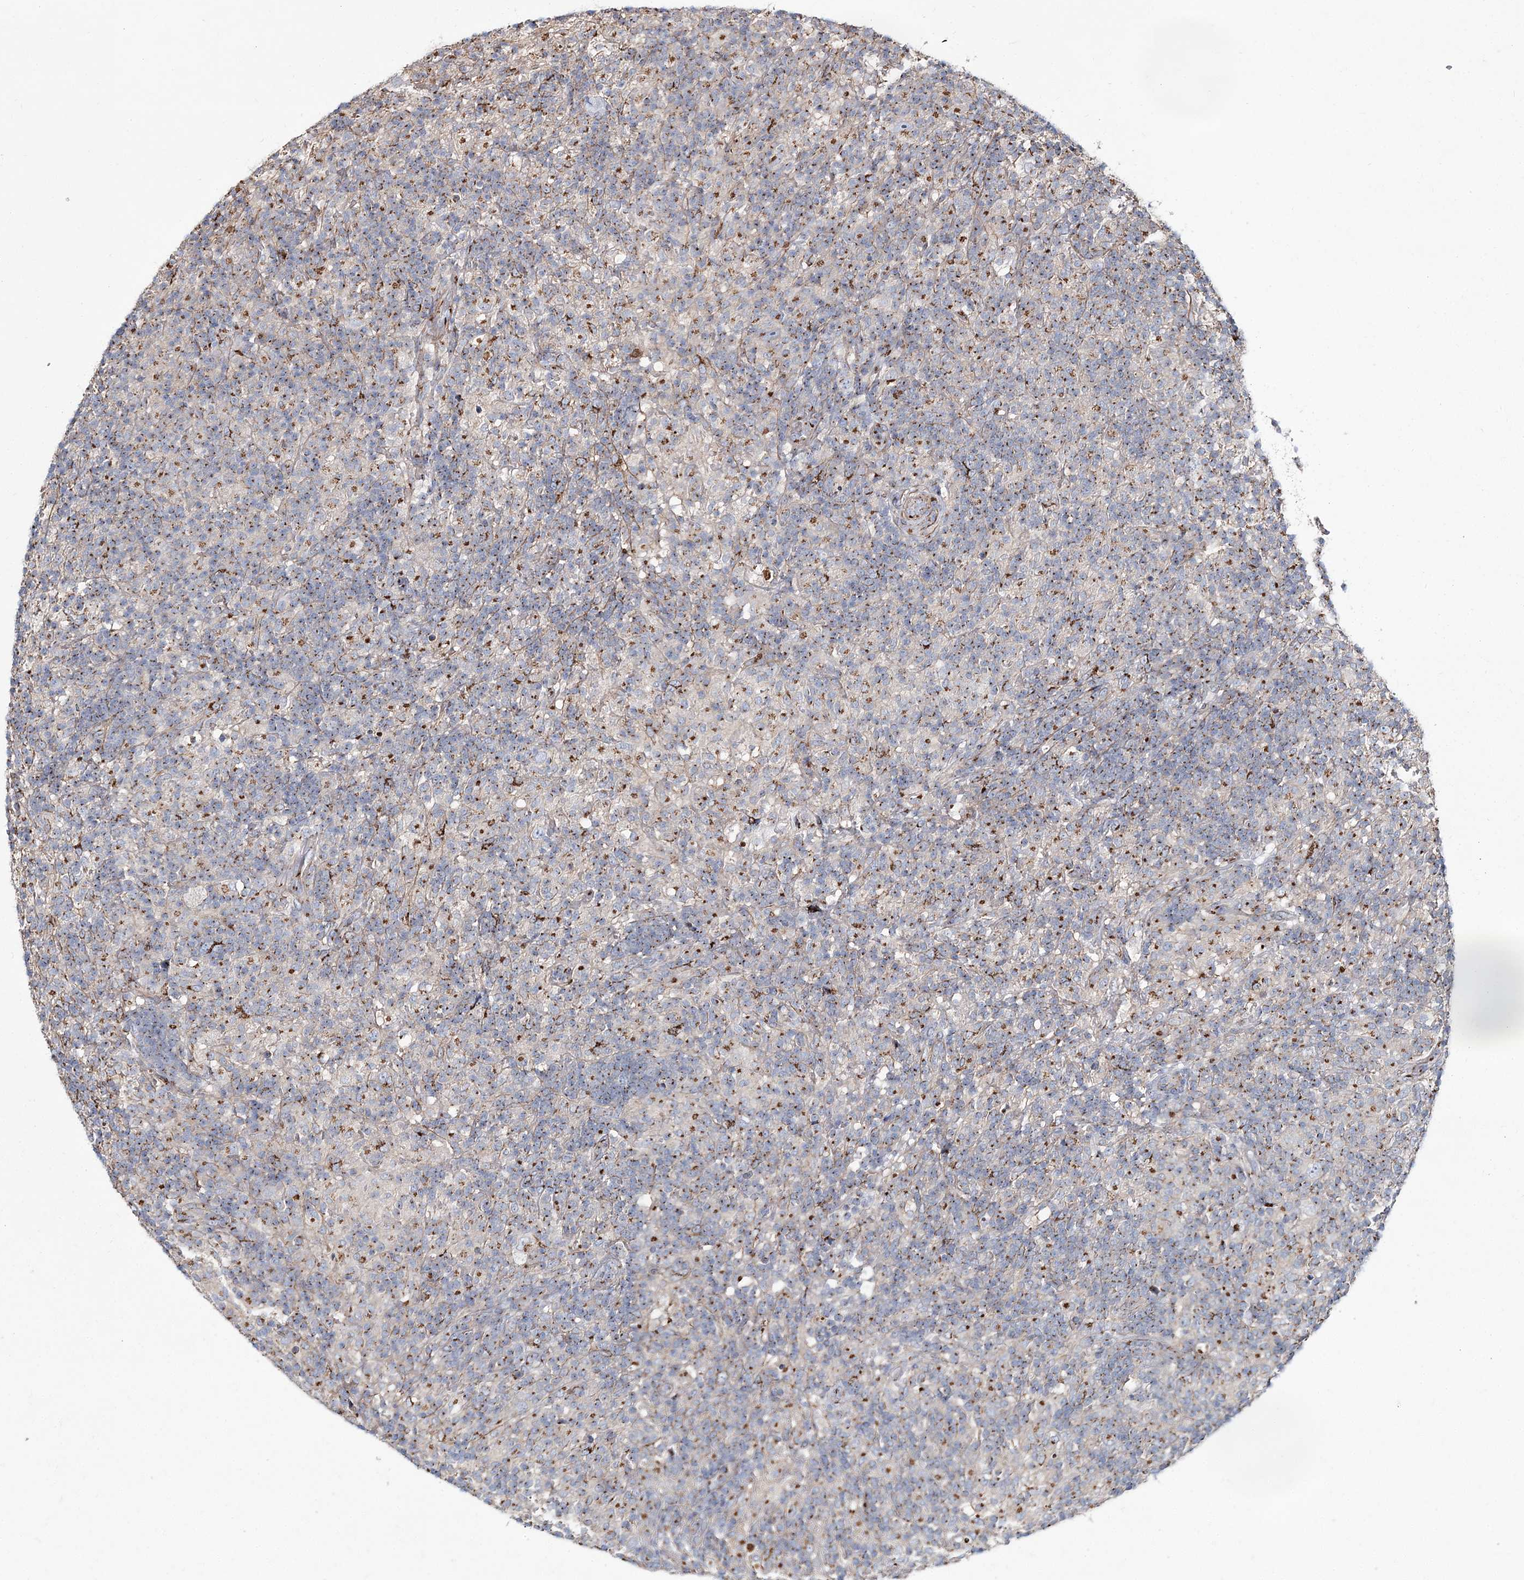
{"staining": {"intensity": "moderate", "quantity": "25%-75%", "location": "cytoplasmic/membranous"}, "tissue": "lymphoma", "cell_type": "Tumor cells", "image_type": "cancer", "snomed": [{"axis": "morphology", "description": "Hodgkin's disease, NOS"}, {"axis": "topography", "description": "Lymph node"}], "caption": "A brown stain highlights moderate cytoplasmic/membranous expression of a protein in Hodgkin's disease tumor cells.", "gene": "MAN1A2", "patient": {"sex": "male", "age": 70}}